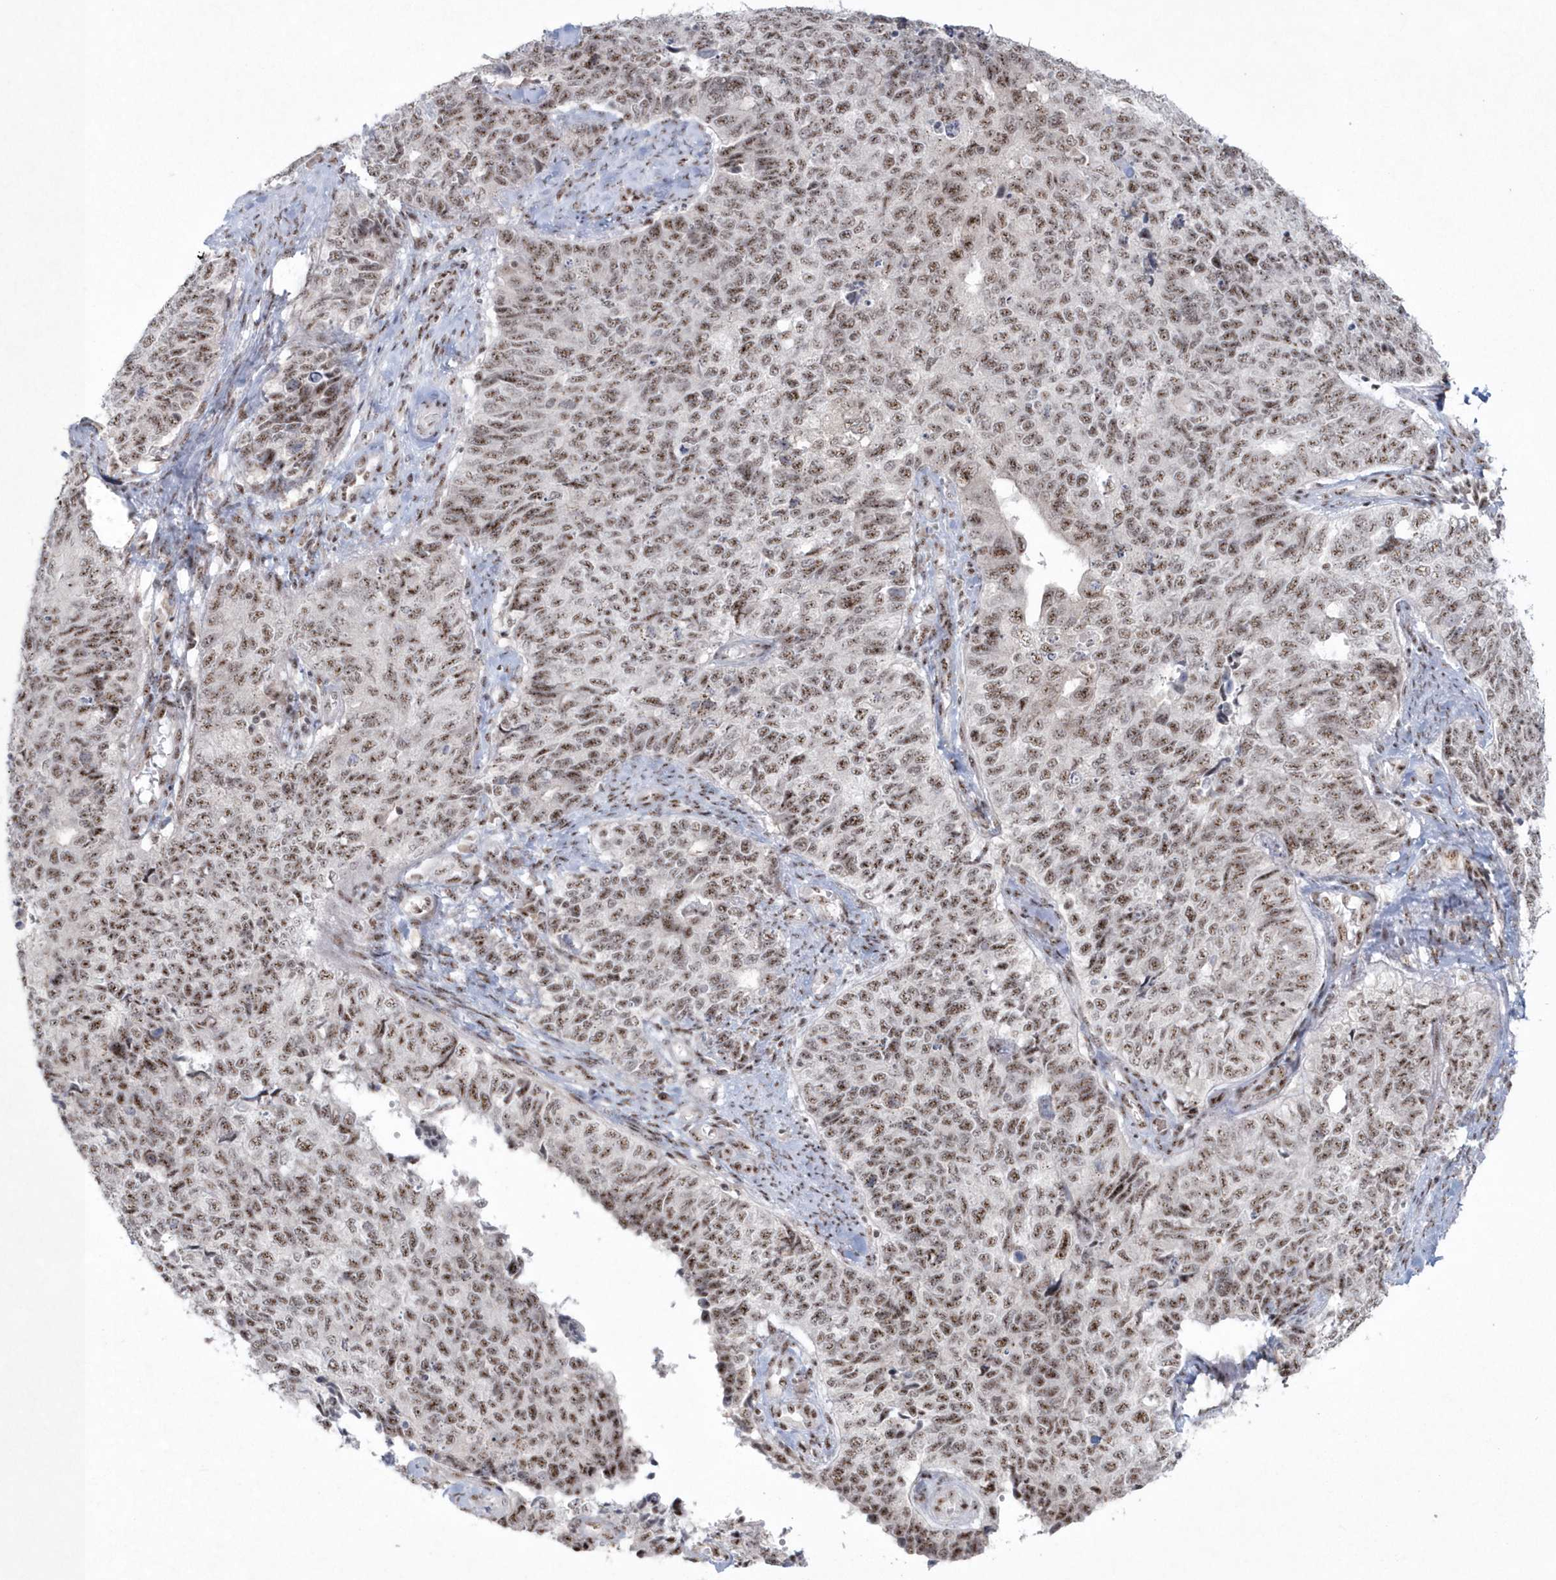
{"staining": {"intensity": "moderate", "quantity": ">75%", "location": "nuclear"}, "tissue": "cervical cancer", "cell_type": "Tumor cells", "image_type": "cancer", "snomed": [{"axis": "morphology", "description": "Squamous cell carcinoma, NOS"}, {"axis": "topography", "description": "Cervix"}], "caption": "Cervical cancer stained with DAB (3,3'-diaminobenzidine) immunohistochemistry shows medium levels of moderate nuclear staining in approximately >75% of tumor cells. The protein is stained brown, and the nuclei are stained in blue (DAB (3,3'-diaminobenzidine) IHC with brightfield microscopy, high magnification).", "gene": "KDM6B", "patient": {"sex": "female", "age": 63}}